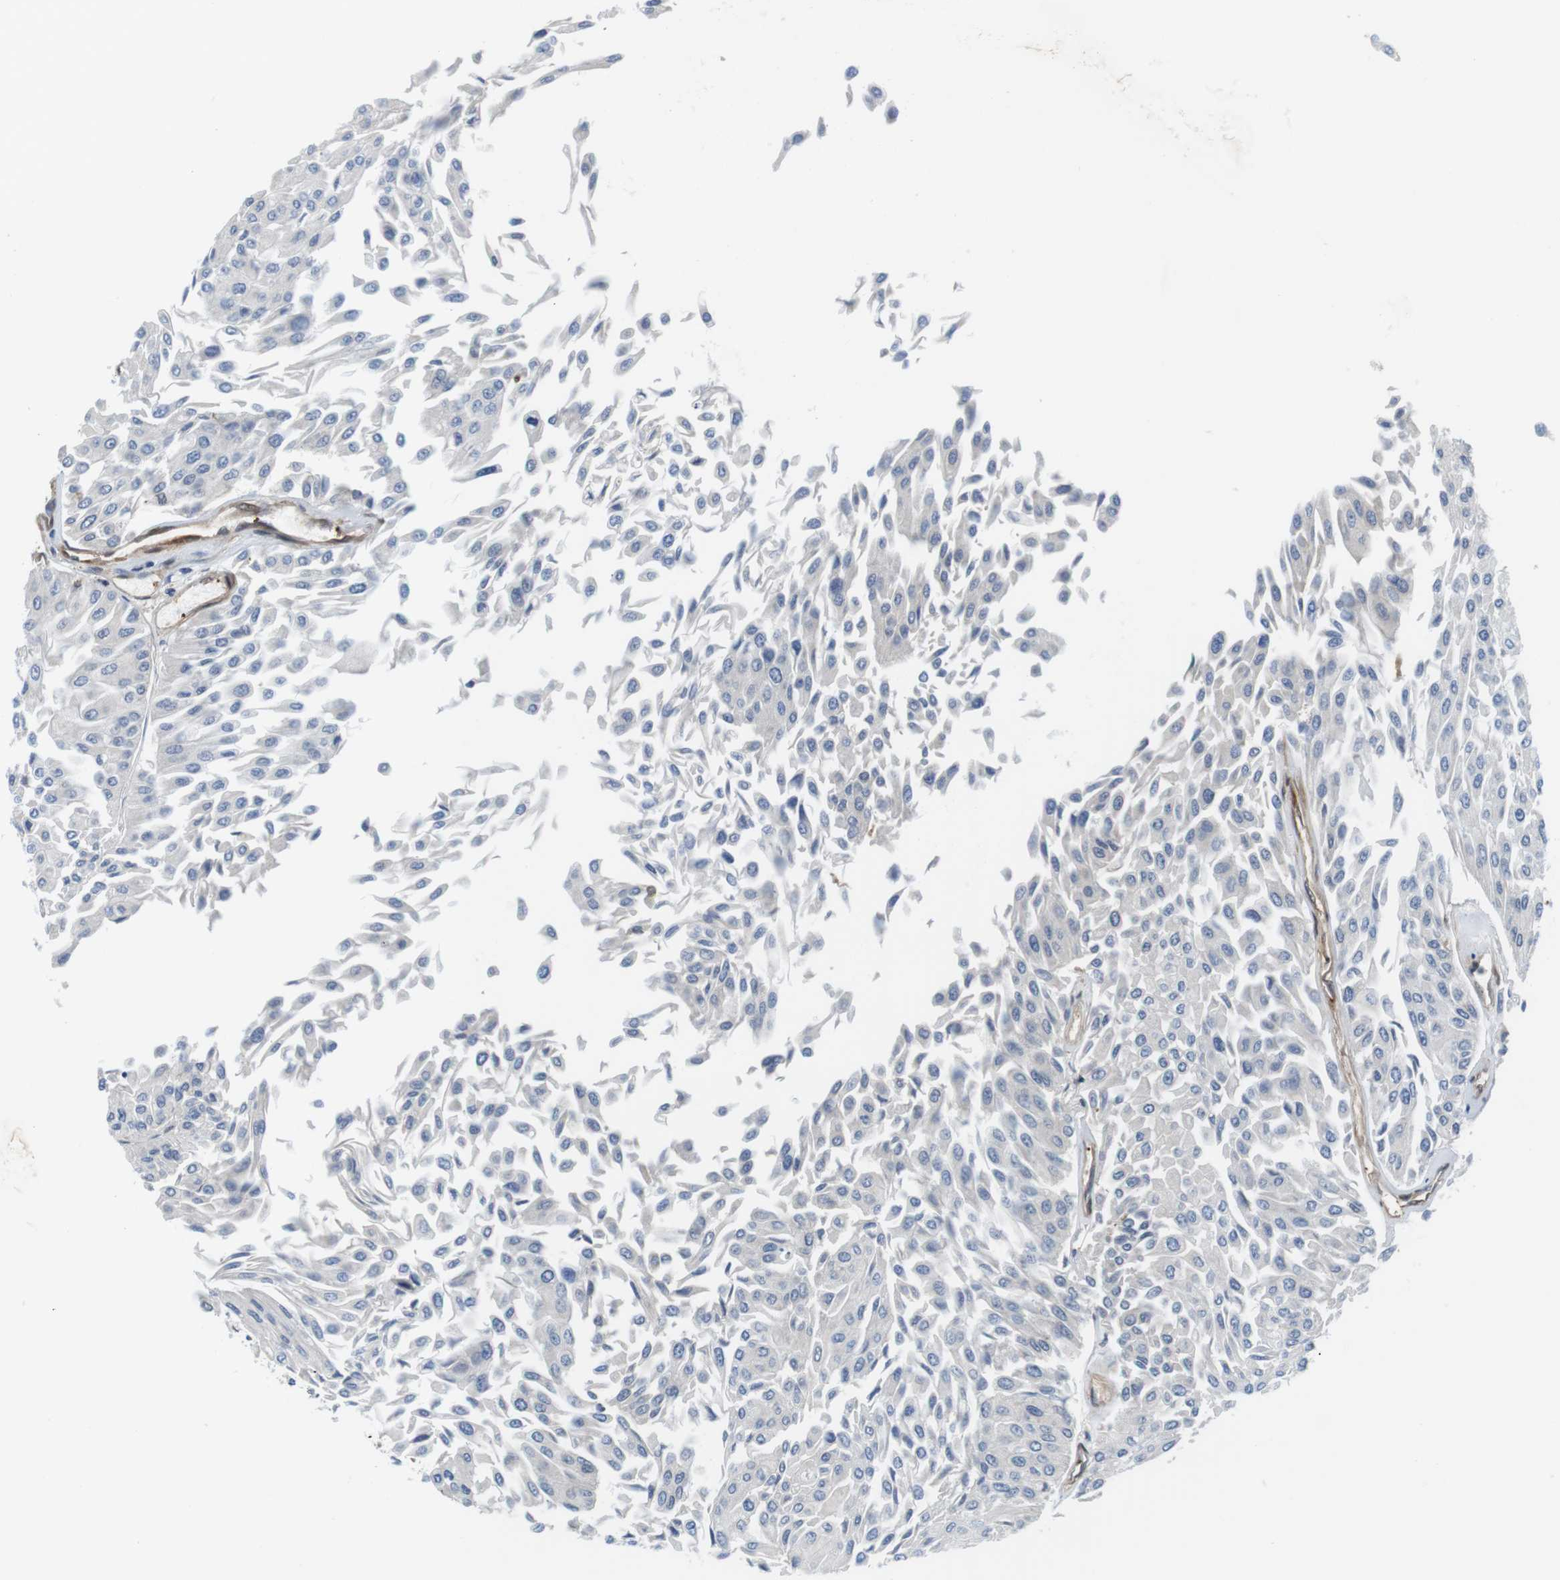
{"staining": {"intensity": "negative", "quantity": "none", "location": "none"}, "tissue": "urothelial cancer", "cell_type": "Tumor cells", "image_type": "cancer", "snomed": [{"axis": "morphology", "description": "Urothelial carcinoma, Low grade"}, {"axis": "topography", "description": "Urinary bladder"}], "caption": "A high-resolution micrograph shows immunohistochemistry (IHC) staining of low-grade urothelial carcinoma, which reveals no significant staining in tumor cells.", "gene": "HERPUD2", "patient": {"sex": "male", "age": 67}}